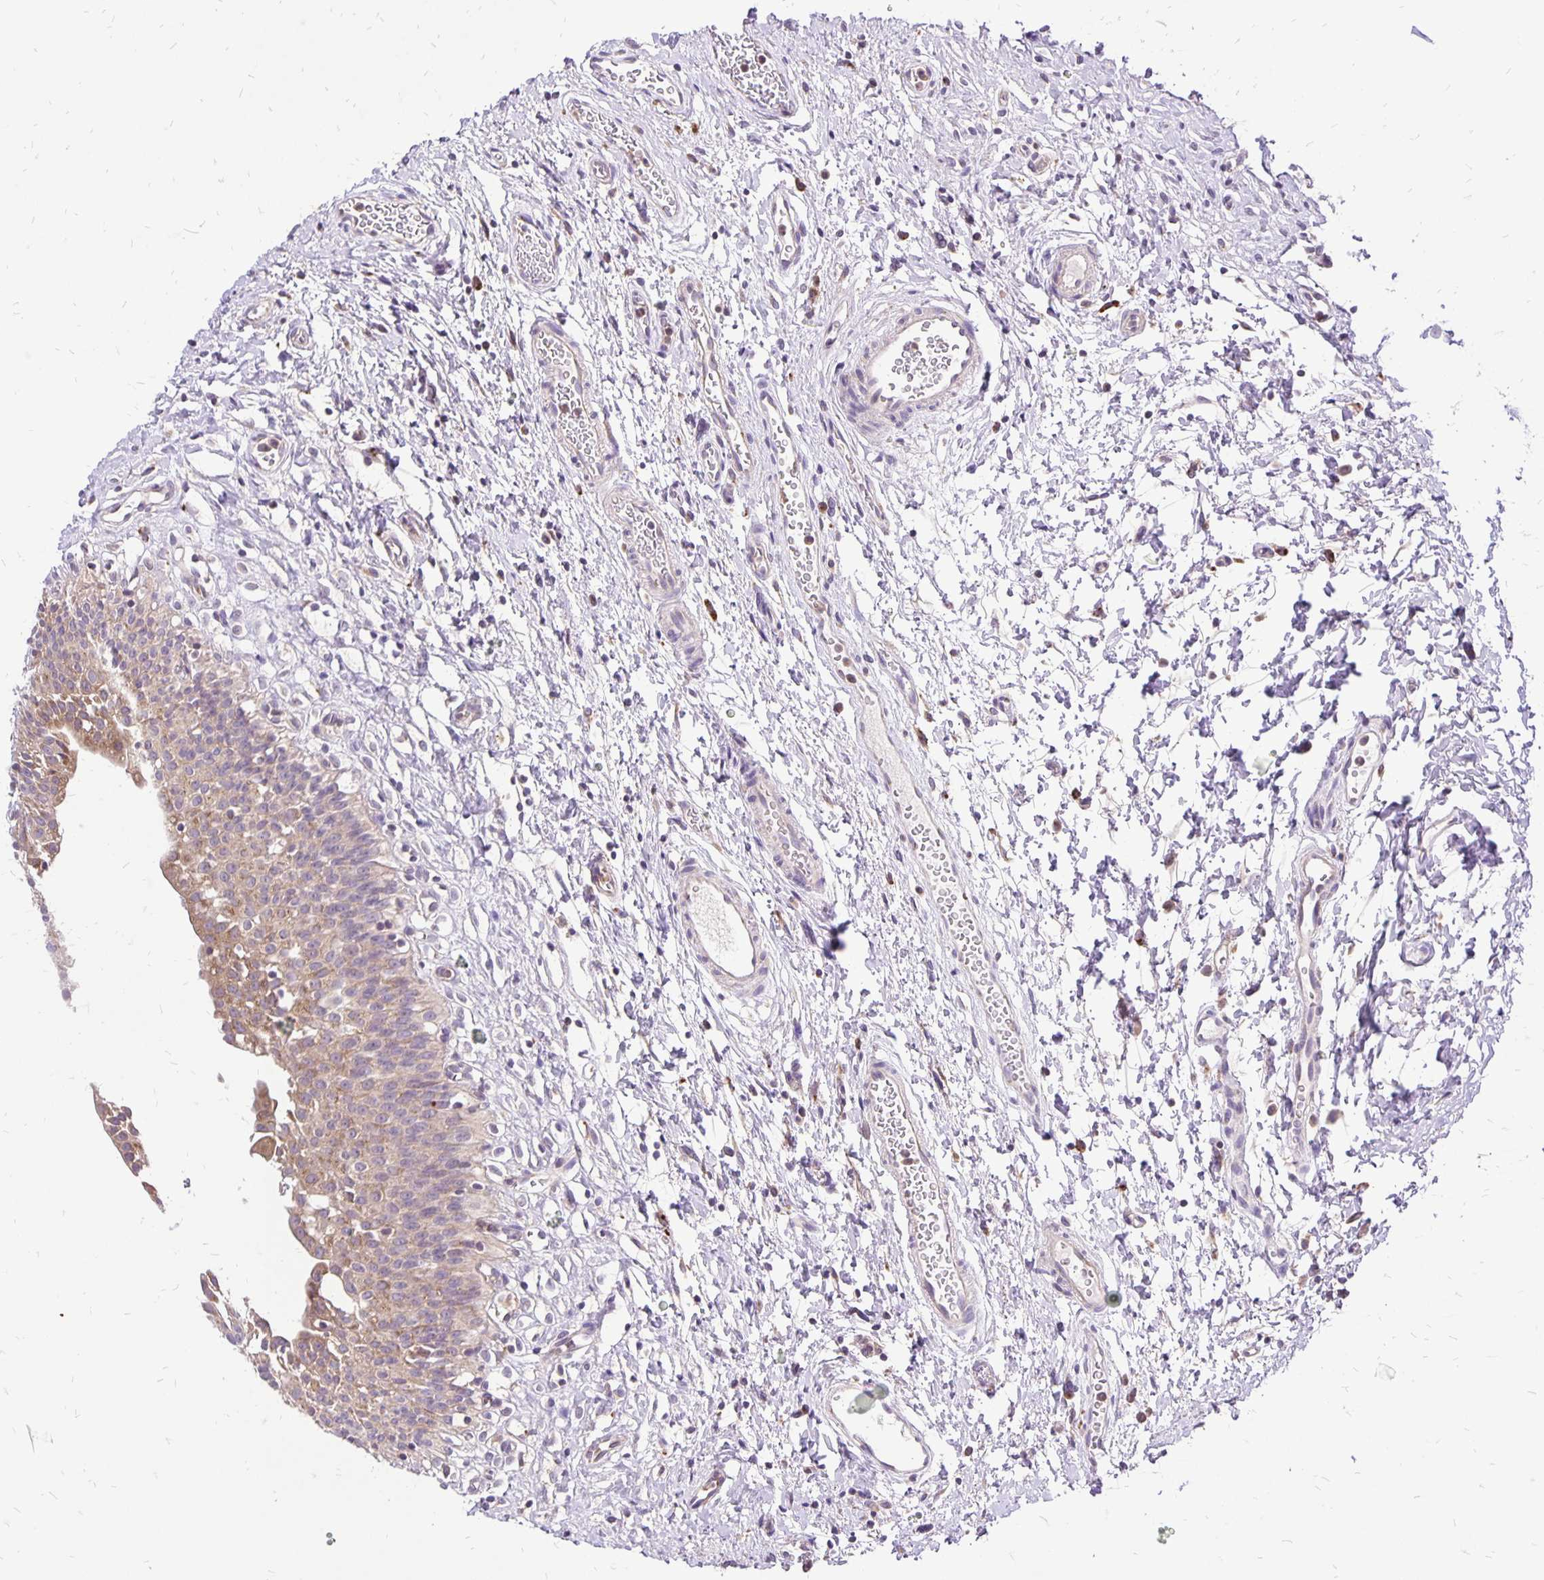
{"staining": {"intensity": "moderate", "quantity": "25%-75%", "location": "cytoplasmic/membranous"}, "tissue": "urinary bladder", "cell_type": "Urothelial cells", "image_type": "normal", "snomed": [{"axis": "morphology", "description": "Normal tissue, NOS"}, {"axis": "topography", "description": "Urinary bladder"}], "caption": "High-power microscopy captured an immunohistochemistry (IHC) micrograph of unremarkable urinary bladder, revealing moderate cytoplasmic/membranous staining in approximately 25%-75% of urothelial cells. The staining was performed using DAB (3,3'-diaminobenzidine) to visualize the protein expression in brown, while the nuclei were stained in blue with hematoxylin (Magnification: 20x).", "gene": "EIF5A", "patient": {"sex": "male", "age": 51}}